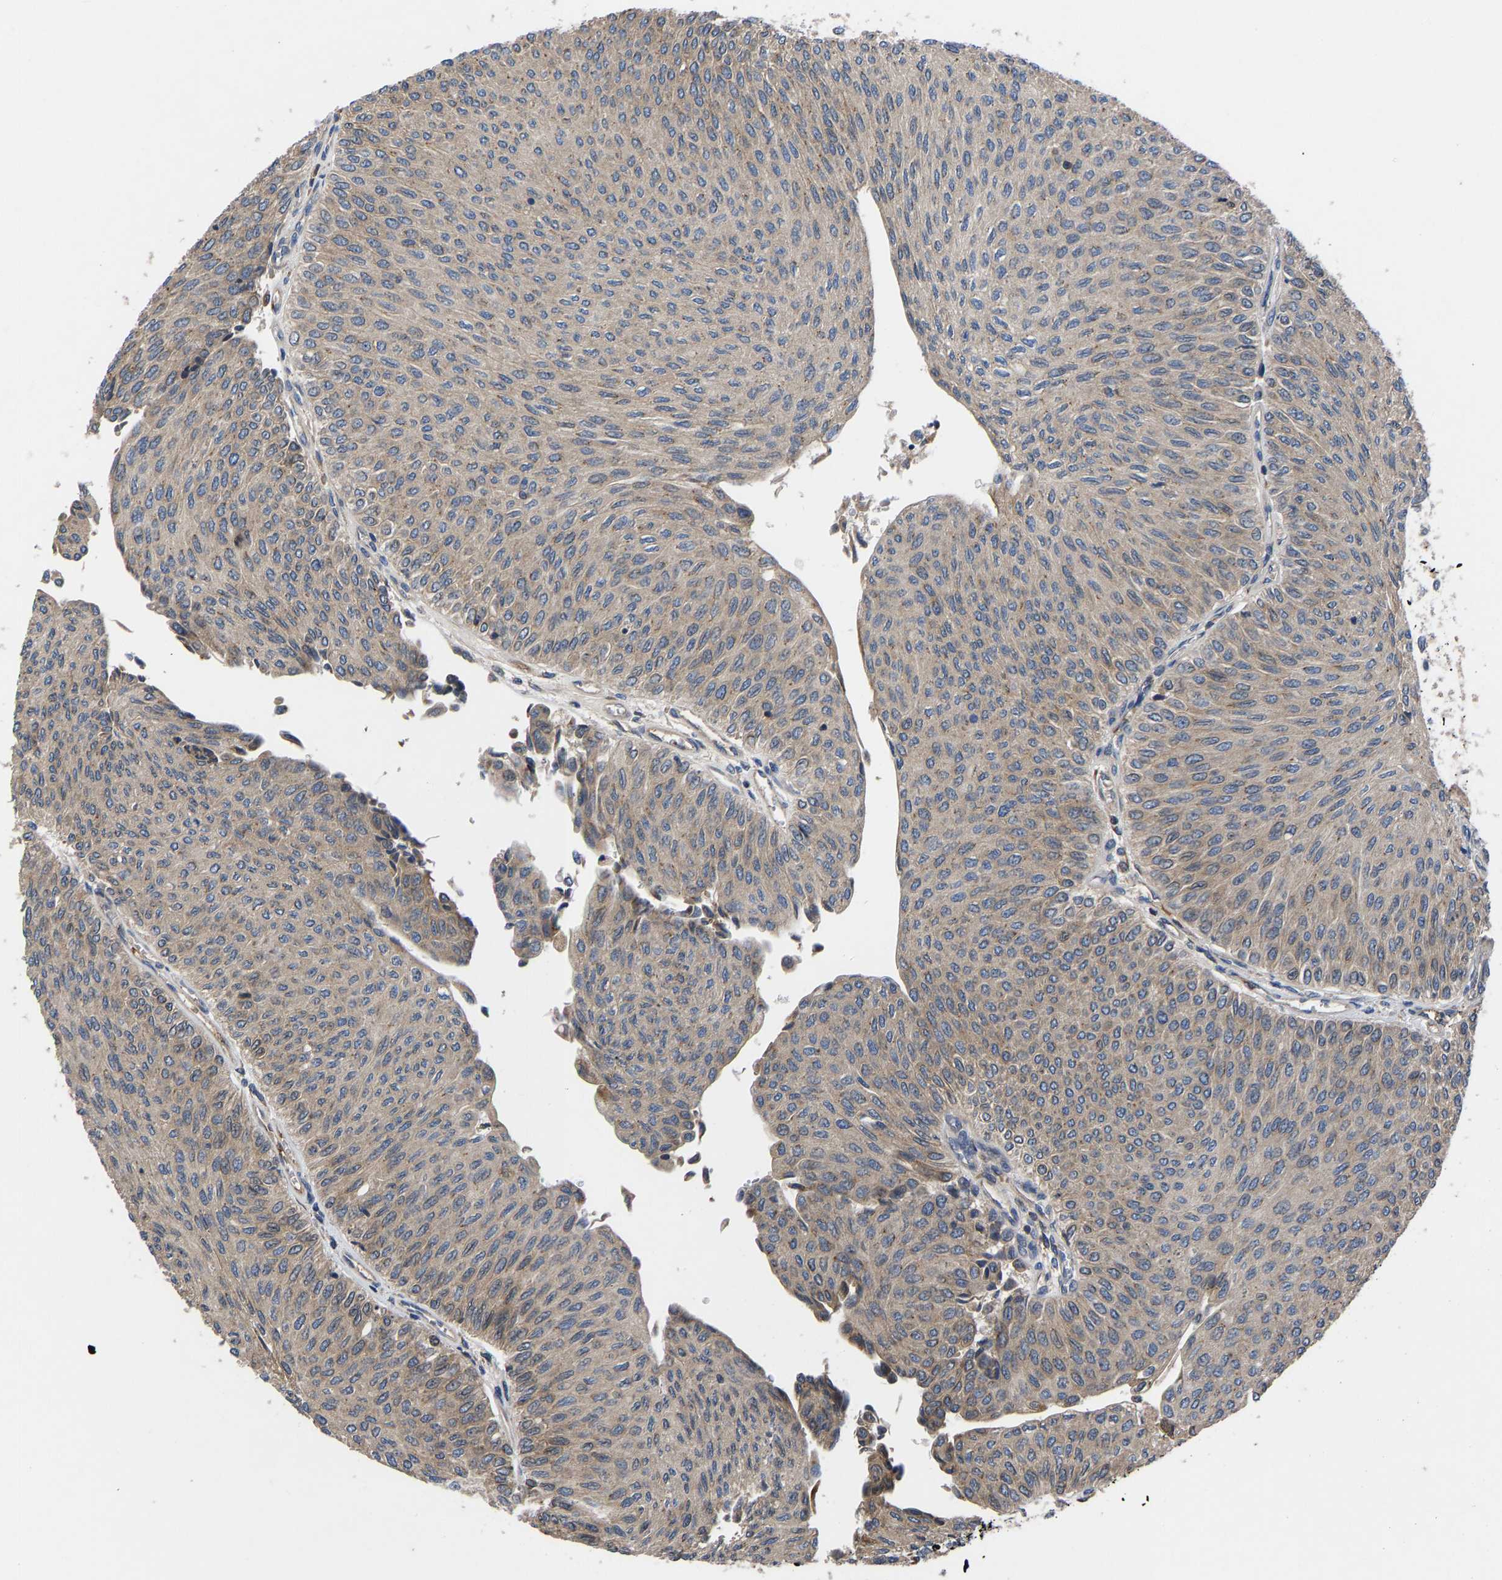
{"staining": {"intensity": "weak", "quantity": "25%-75%", "location": "cytoplasmic/membranous"}, "tissue": "urothelial cancer", "cell_type": "Tumor cells", "image_type": "cancer", "snomed": [{"axis": "morphology", "description": "Urothelial carcinoma, Low grade"}, {"axis": "topography", "description": "Urinary bladder"}], "caption": "Protein staining exhibits weak cytoplasmic/membranous positivity in approximately 25%-75% of tumor cells in urothelial carcinoma (low-grade). The protein of interest is shown in brown color, while the nuclei are stained blue.", "gene": "FRRS1", "patient": {"sex": "male", "age": 78}}